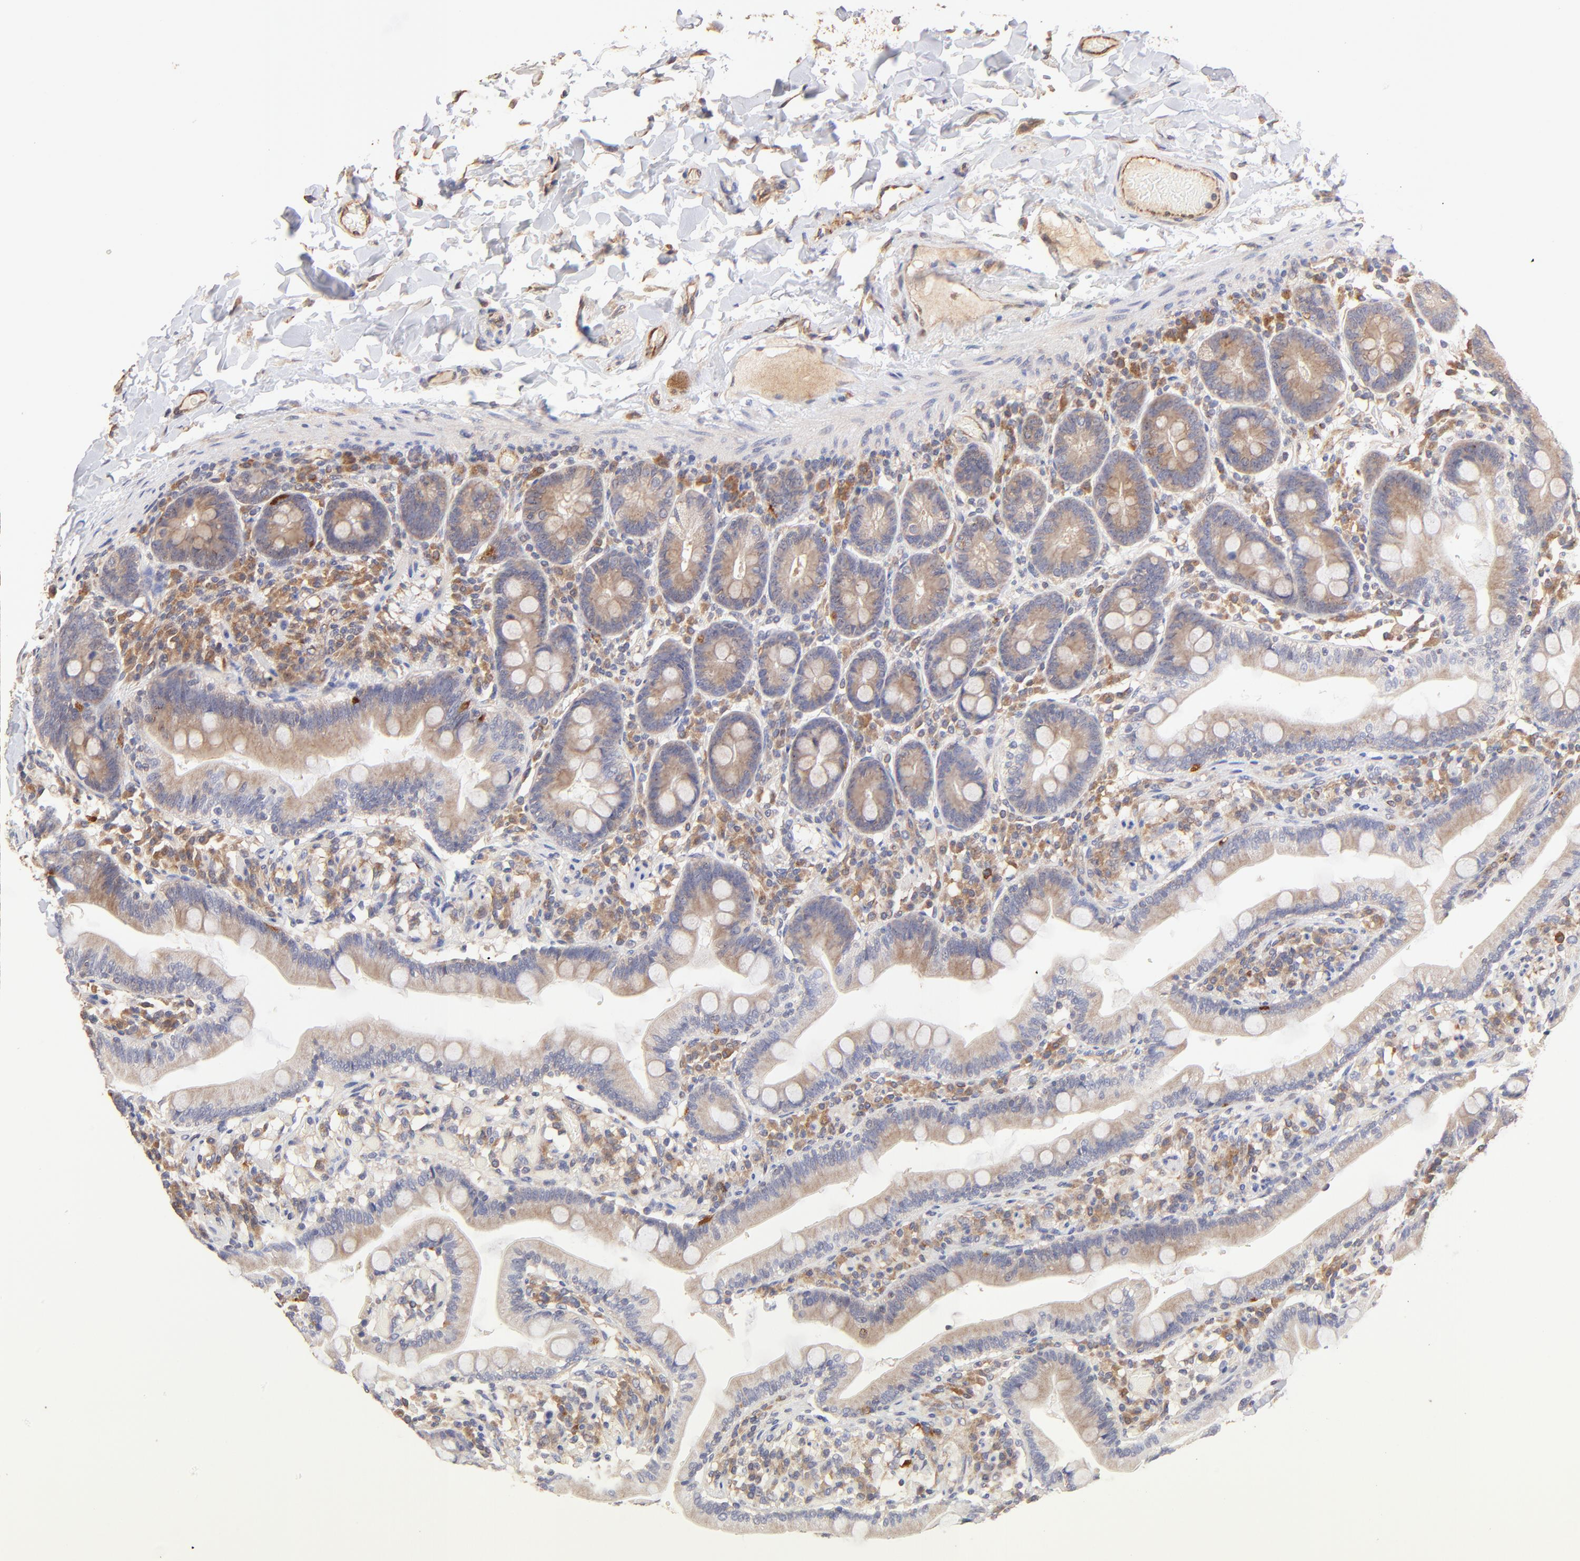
{"staining": {"intensity": "weak", "quantity": ">75%", "location": "cytoplasmic/membranous"}, "tissue": "duodenum", "cell_type": "Glandular cells", "image_type": "normal", "snomed": [{"axis": "morphology", "description": "Normal tissue, NOS"}, {"axis": "topography", "description": "Duodenum"}], "caption": "Duodenum stained for a protein (brown) shows weak cytoplasmic/membranous positive staining in about >75% of glandular cells.", "gene": "TNFAIP3", "patient": {"sex": "male", "age": 66}}